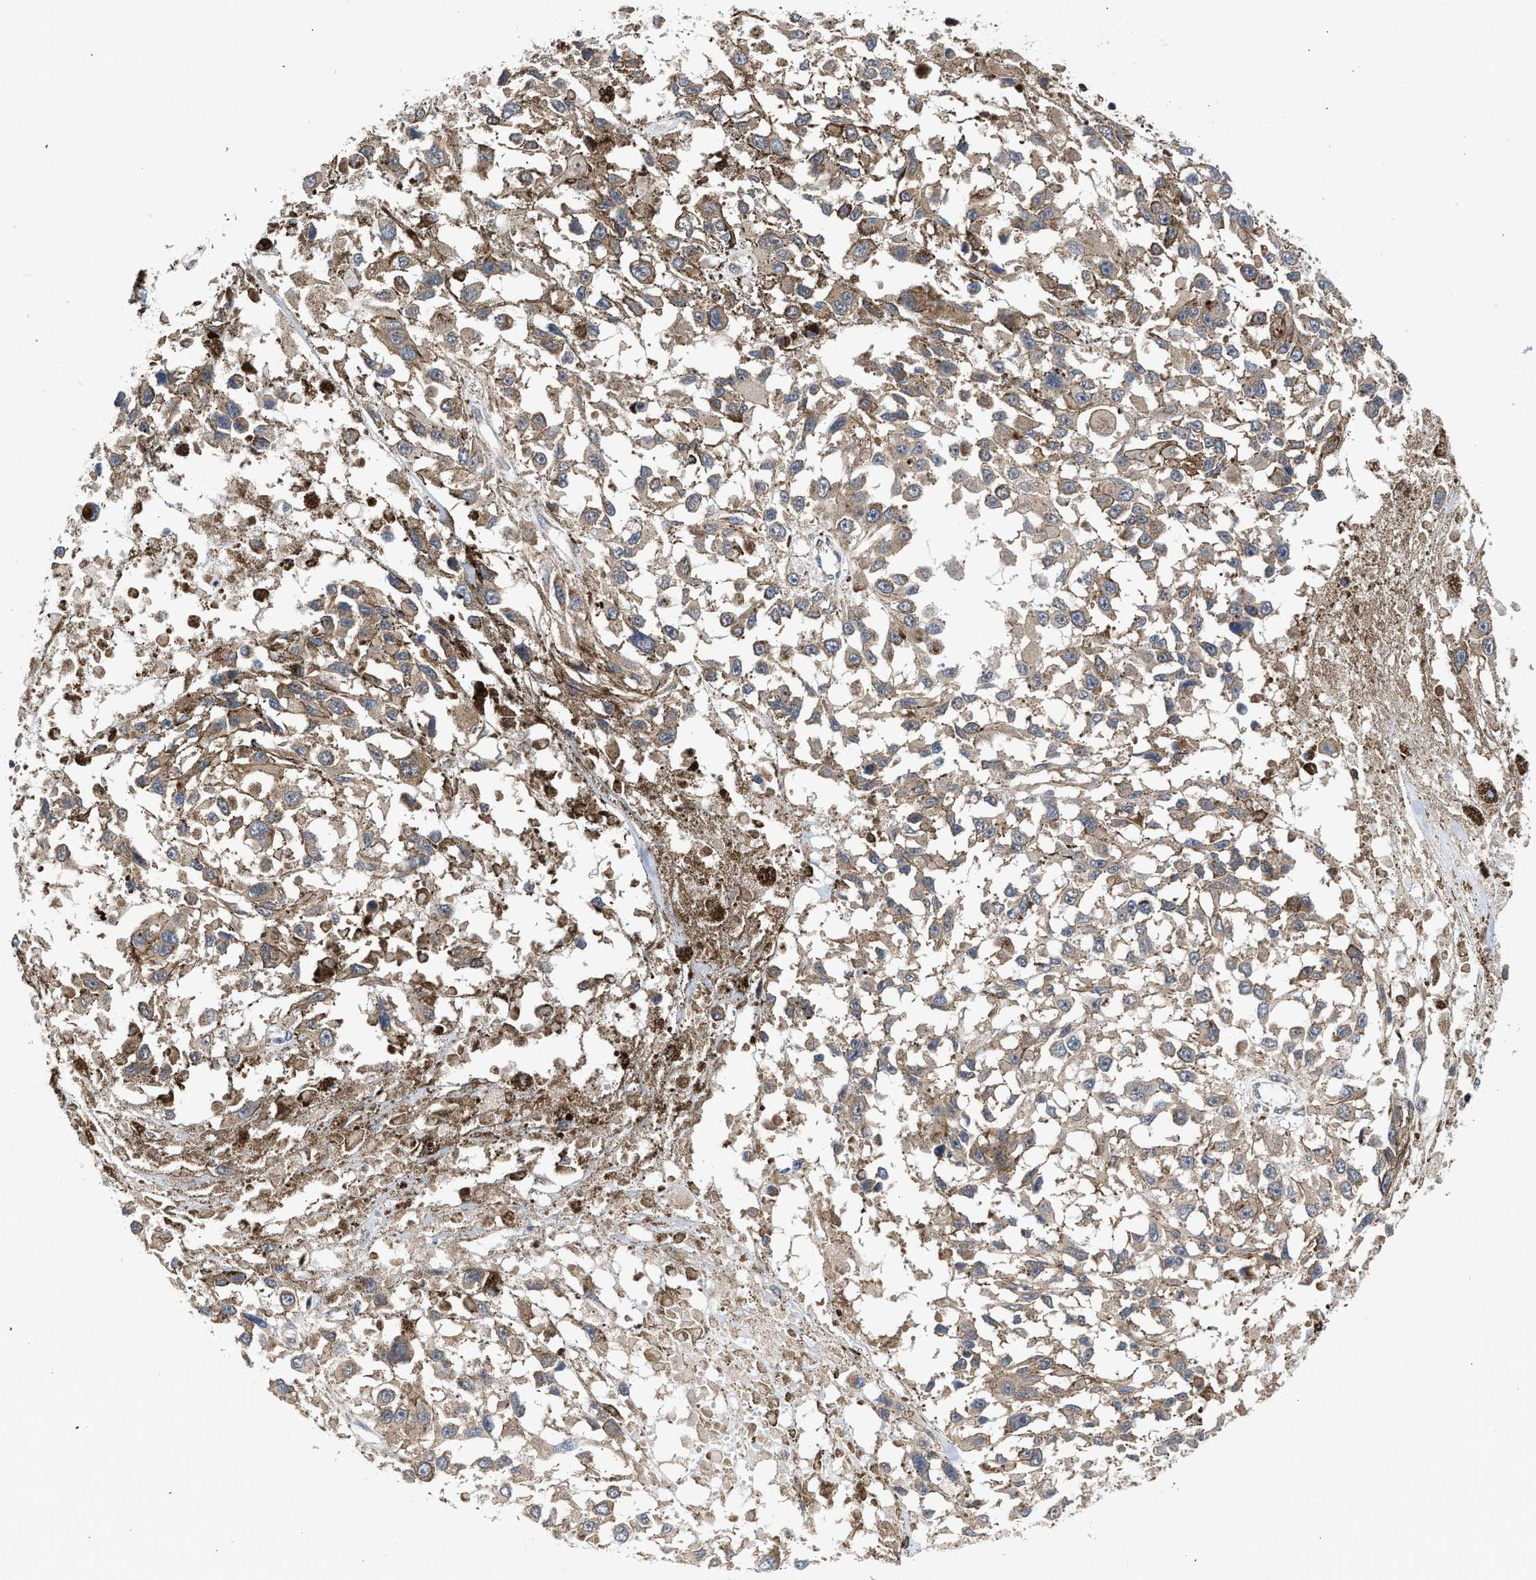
{"staining": {"intensity": "weak", "quantity": ">75%", "location": "cytoplasmic/membranous"}, "tissue": "melanoma", "cell_type": "Tumor cells", "image_type": "cancer", "snomed": [{"axis": "morphology", "description": "Malignant melanoma, Metastatic site"}, {"axis": "topography", "description": "Lymph node"}], "caption": "High-magnification brightfield microscopy of melanoma stained with DAB (3,3'-diaminobenzidine) (brown) and counterstained with hematoxylin (blue). tumor cells exhibit weak cytoplasmic/membranous expression is seen in approximately>75% of cells.", "gene": "POLG2", "patient": {"sex": "male", "age": 59}}